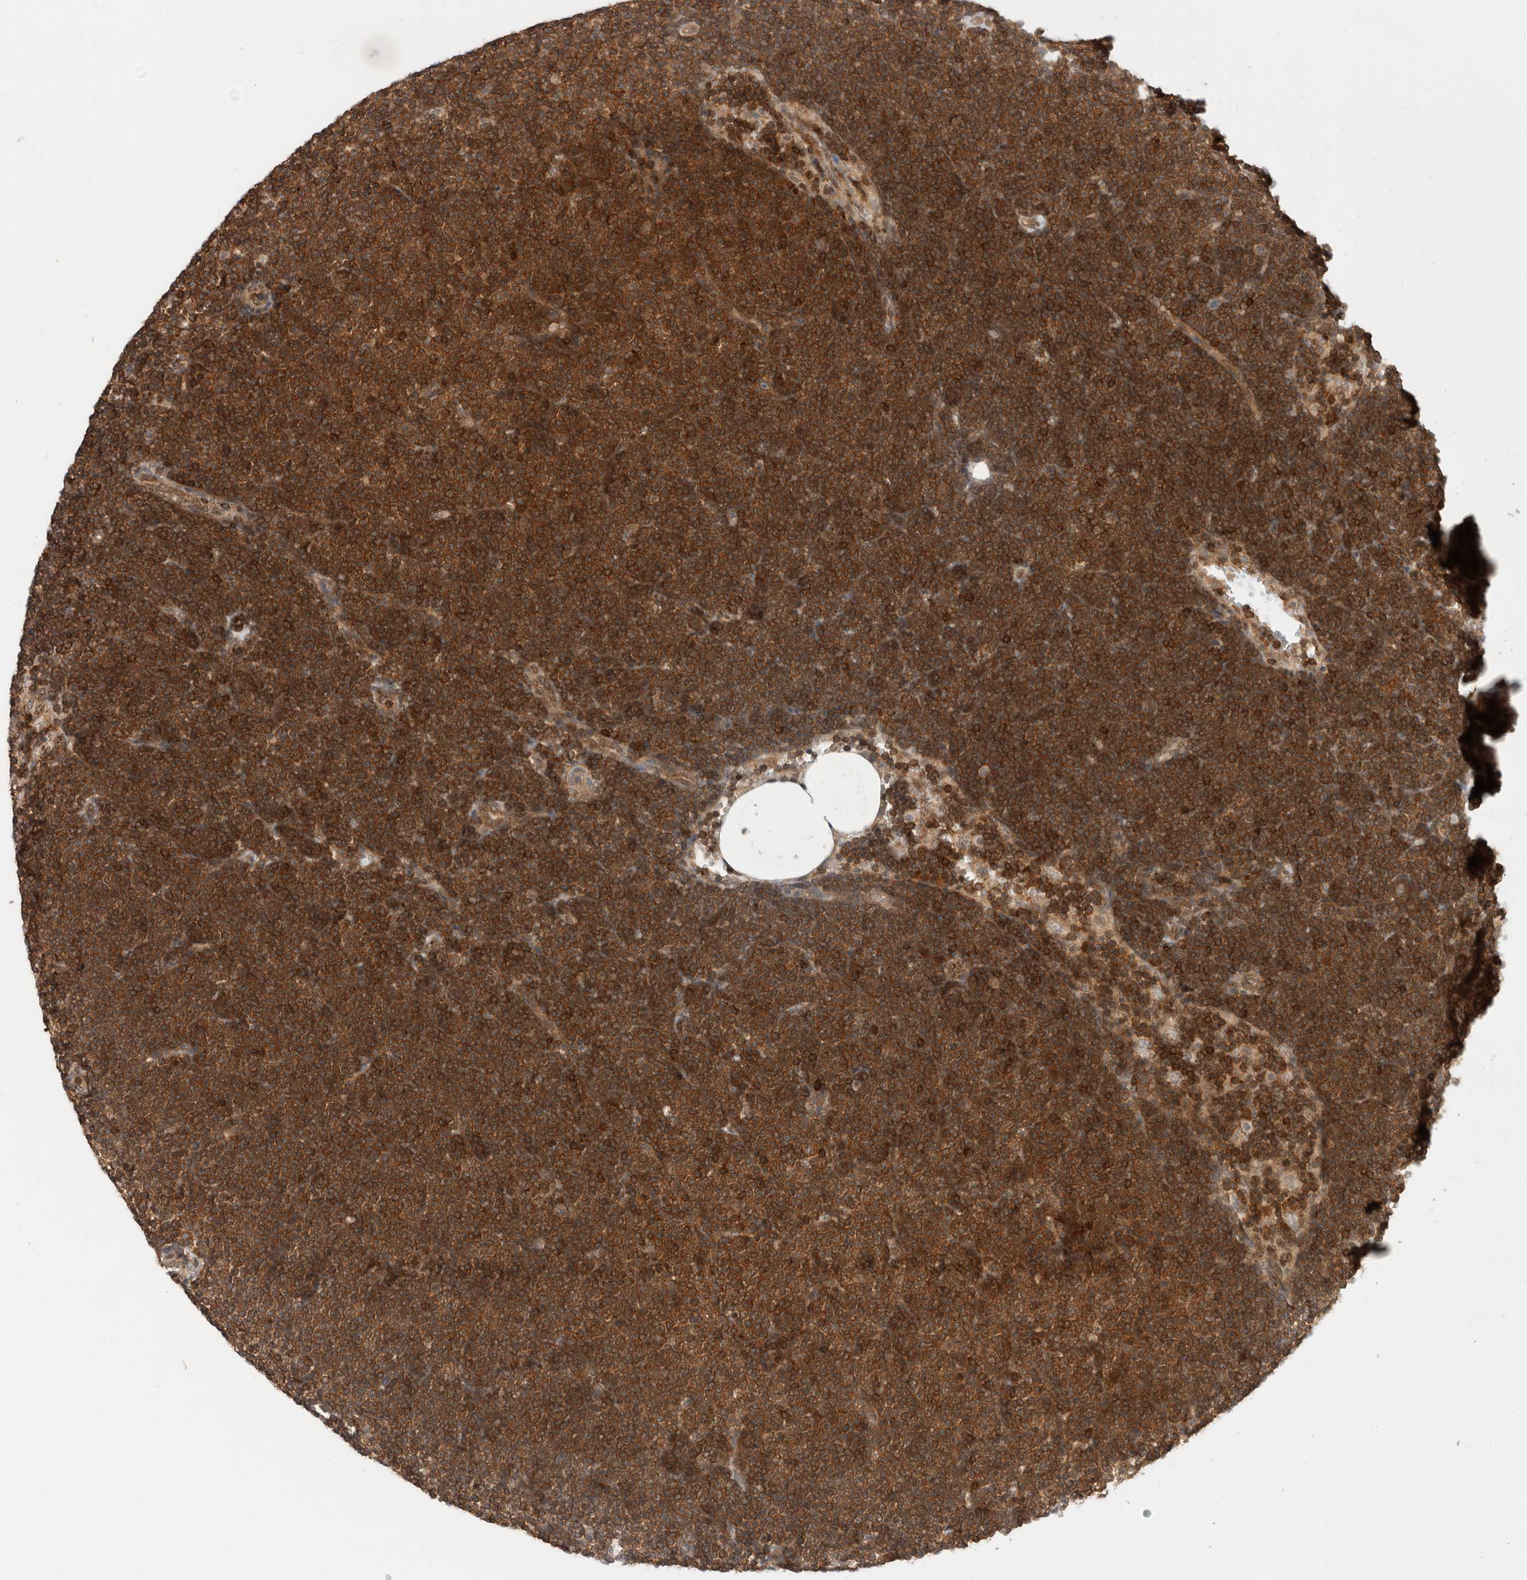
{"staining": {"intensity": "strong", "quantity": ">75%", "location": "cytoplasmic/membranous"}, "tissue": "lymphoma", "cell_type": "Tumor cells", "image_type": "cancer", "snomed": [{"axis": "morphology", "description": "Malignant lymphoma, non-Hodgkin's type, Low grade"}, {"axis": "topography", "description": "Lymph node"}], "caption": "About >75% of tumor cells in malignant lymphoma, non-Hodgkin's type (low-grade) exhibit strong cytoplasmic/membranous protein expression as visualized by brown immunohistochemical staining.", "gene": "NFKB1", "patient": {"sex": "female", "age": 53}}